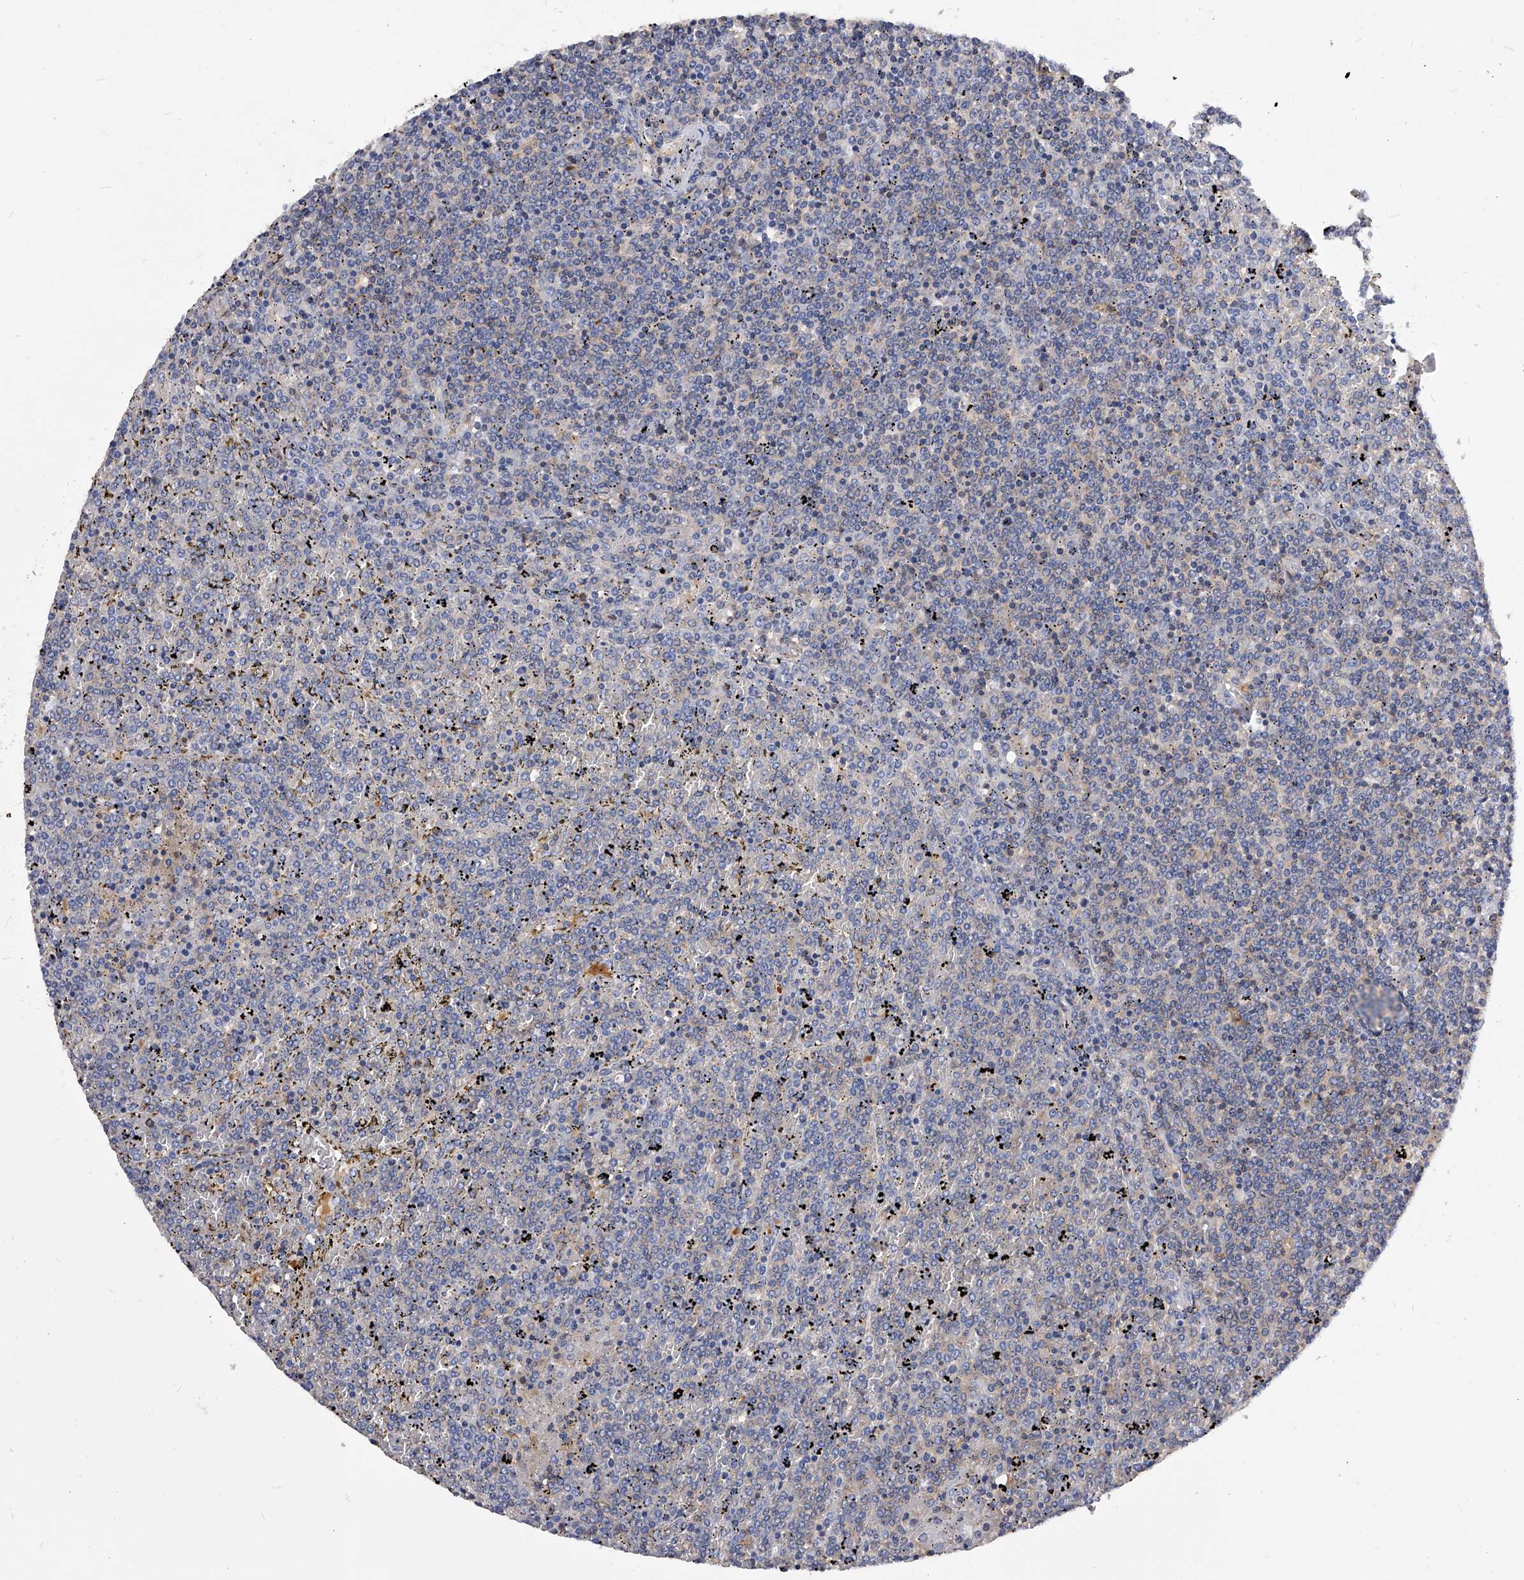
{"staining": {"intensity": "negative", "quantity": "none", "location": "none"}, "tissue": "lymphoma", "cell_type": "Tumor cells", "image_type": "cancer", "snomed": [{"axis": "morphology", "description": "Malignant lymphoma, non-Hodgkin's type, Low grade"}, {"axis": "topography", "description": "Spleen"}], "caption": "Immunohistochemistry micrograph of low-grade malignant lymphoma, non-Hodgkin's type stained for a protein (brown), which shows no positivity in tumor cells.", "gene": "APEH", "patient": {"sex": "female", "age": 19}}